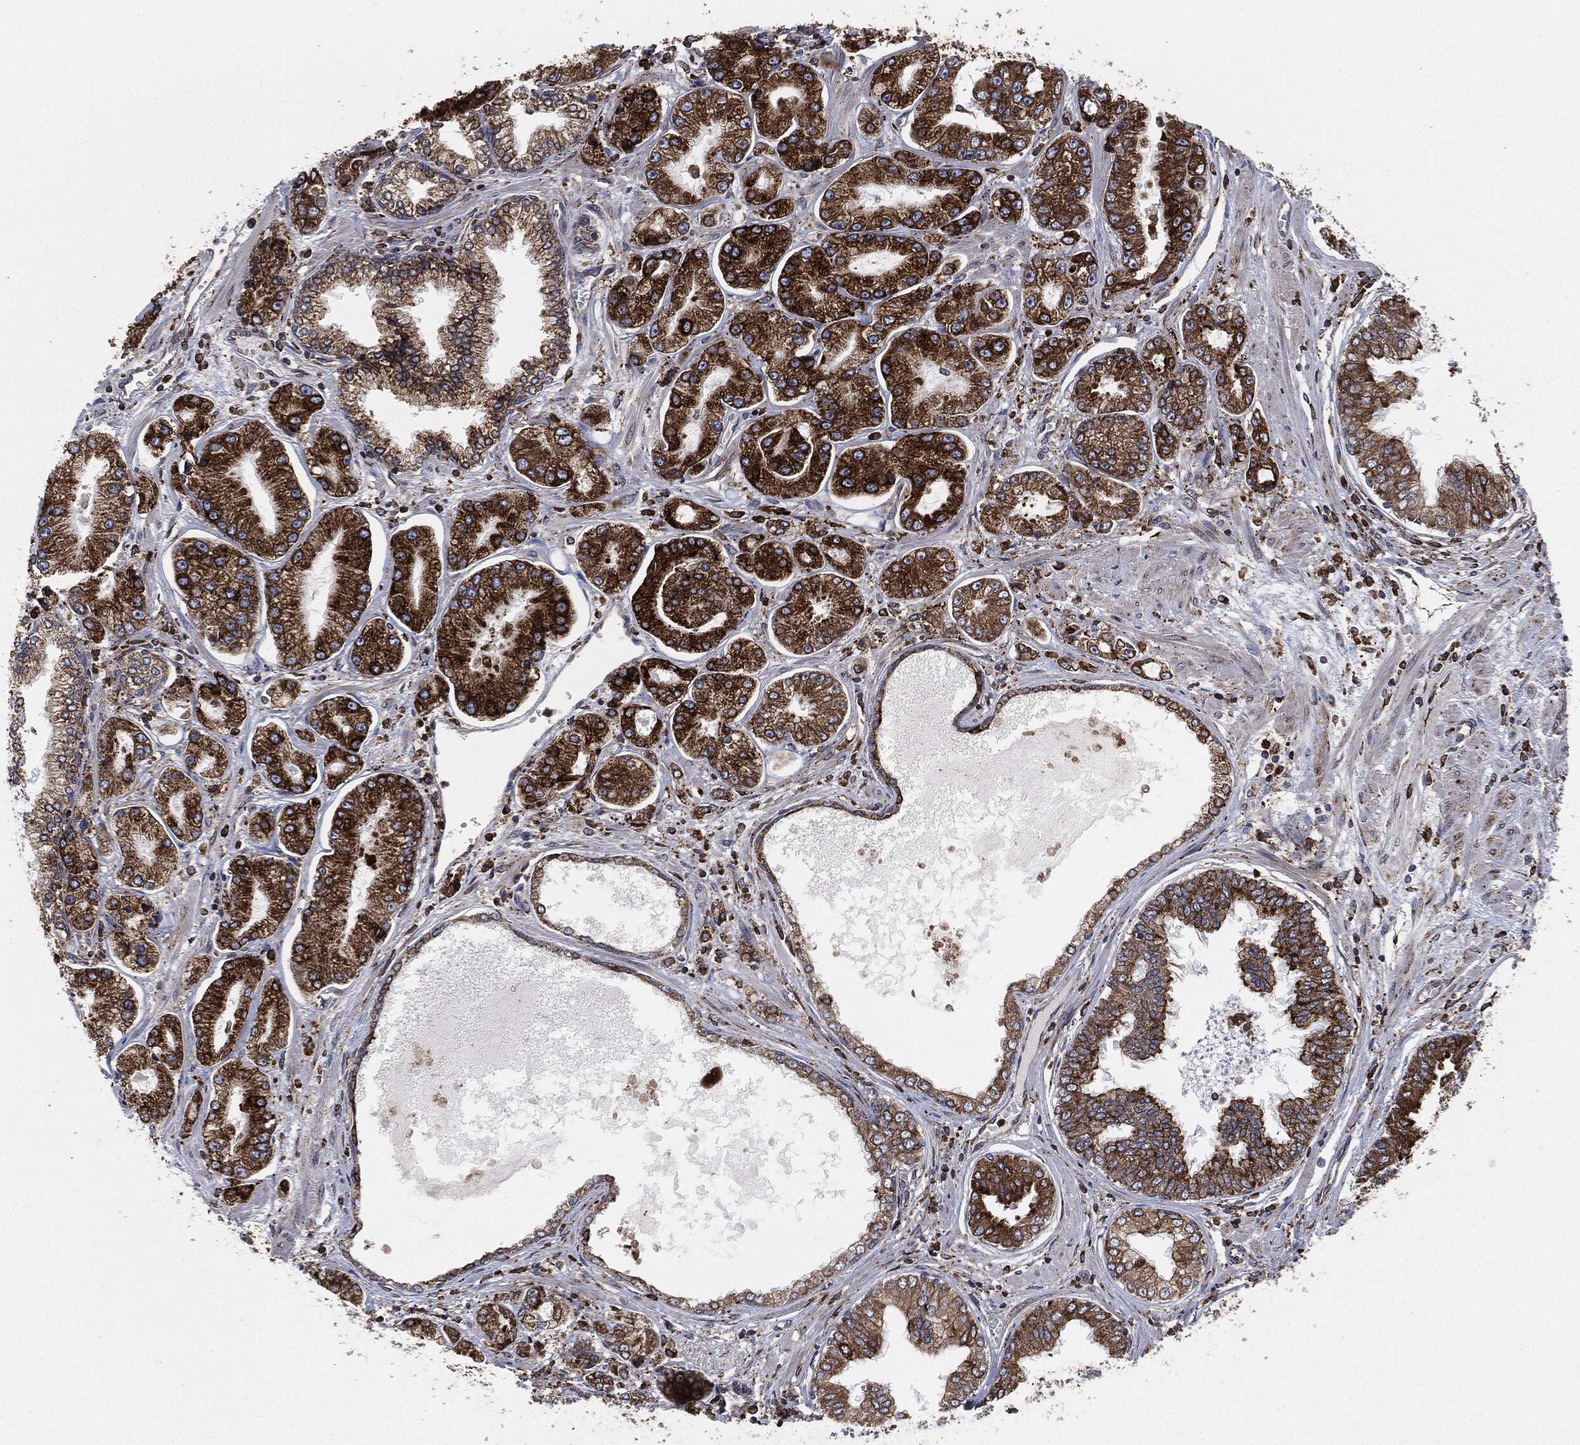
{"staining": {"intensity": "strong", "quantity": ">75%", "location": "cytoplasmic/membranous"}, "tissue": "prostate cancer", "cell_type": "Tumor cells", "image_type": "cancer", "snomed": [{"axis": "morphology", "description": "Adenocarcinoma, Low grade"}, {"axis": "topography", "description": "Prostate"}], "caption": "The micrograph displays immunohistochemical staining of prostate low-grade adenocarcinoma. There is strong cytoplasmic/membranous expression is appreciated in approximately >75% of tumor cells.", "gene": "CALR", "patient": {"sex": "male", "age": 72}}